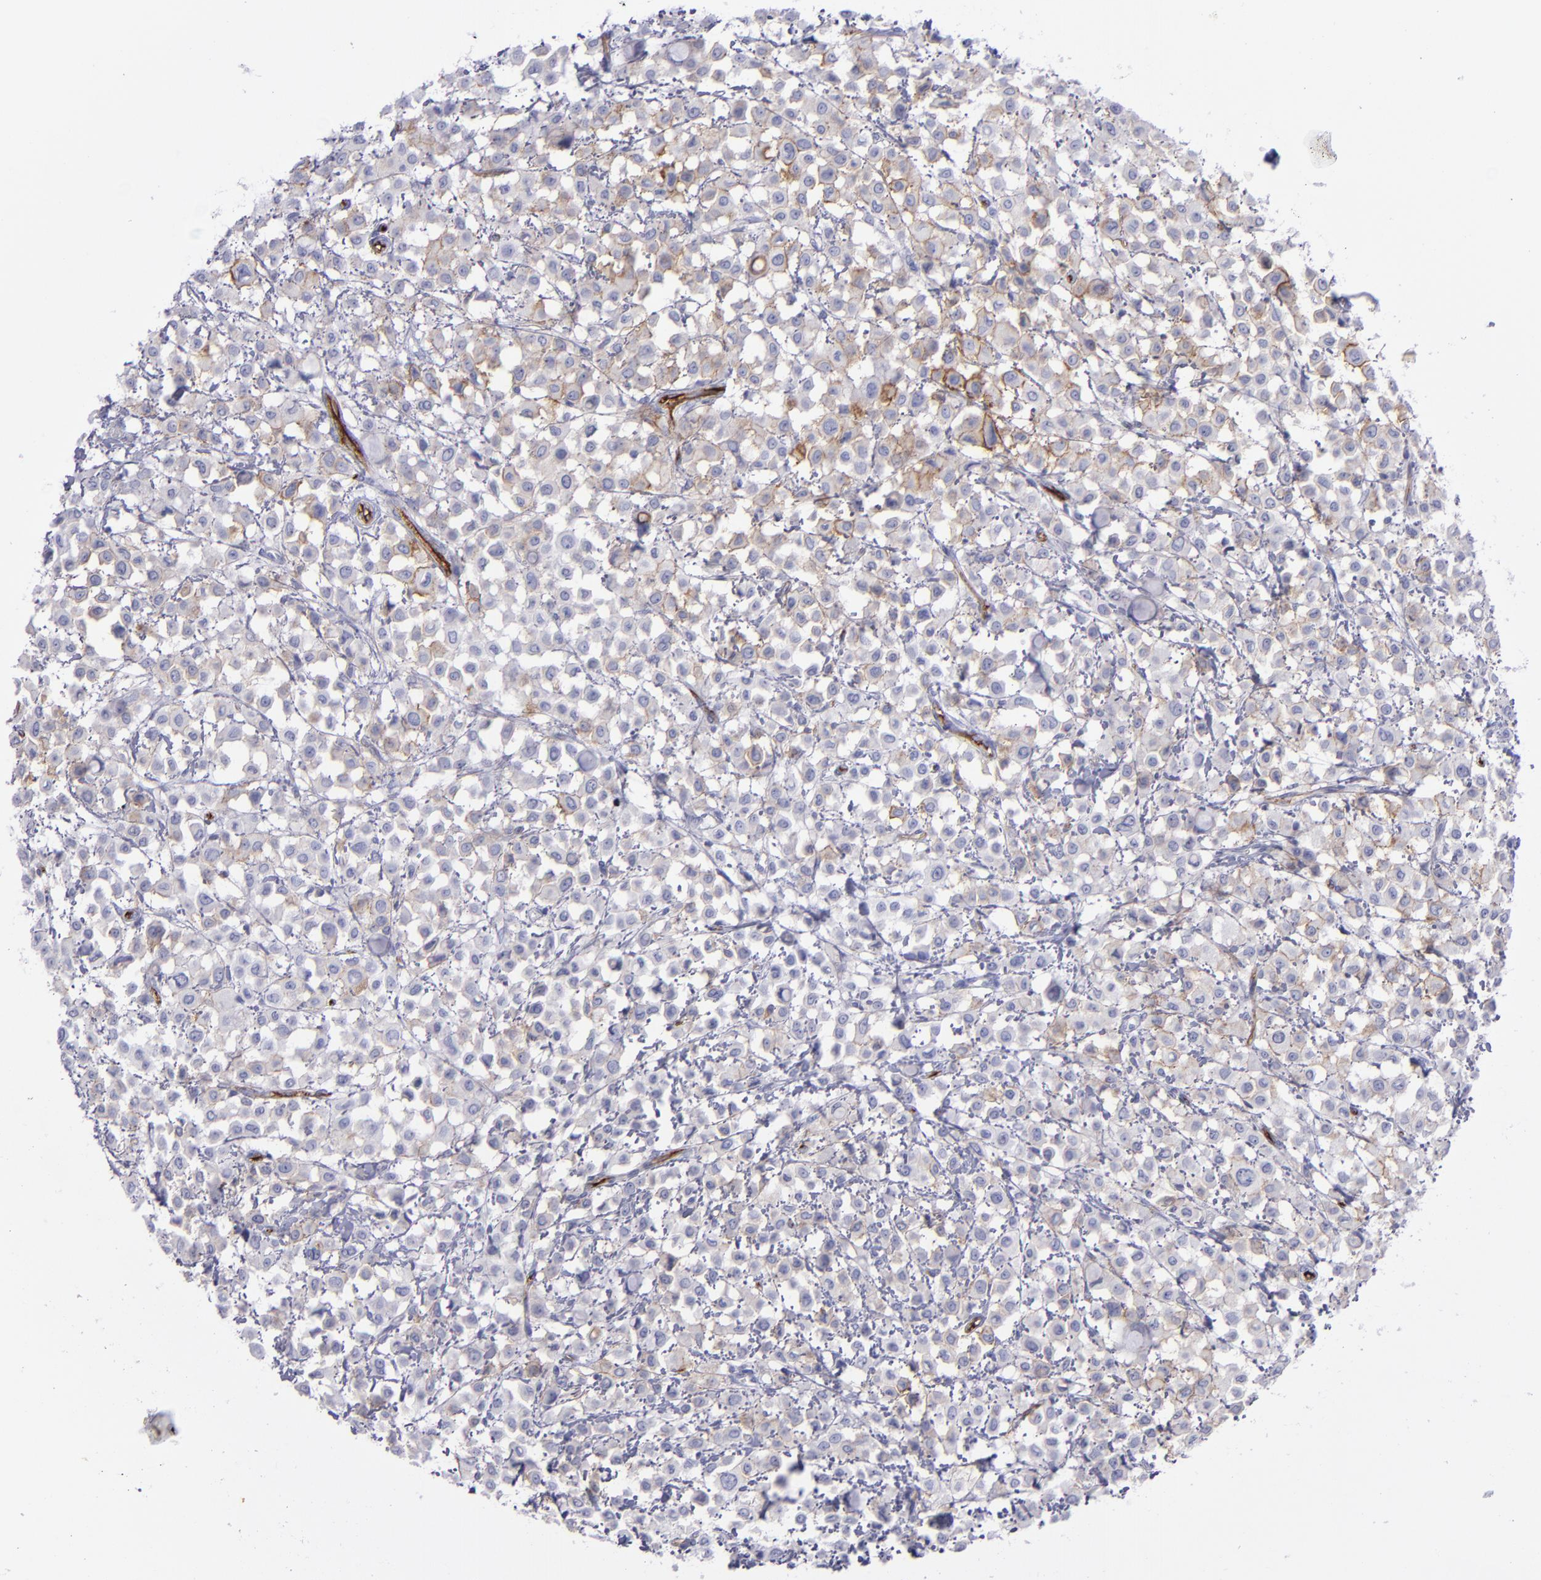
{"staining": {"intensity": "moderate", "quantity": "25%-75%", "location": "cytoplasmic/membranous"}, "tissue": "breast cancer", "cell_type": "Tumor cells", "image_type": "cancer", "snomed": [{"axis": "morphology", "description": "Lobular carcinoma"}, {"axis": "topography", "description": "Breast"}], "caption": "The image reveals staining of breast cancer (lobular carcinoma), revealing moderate cytoplasmic/membranous protein expression (brown color) within tumor cells.", "gene": "ACE", "patient": {"sex": "female", "age": 85}}